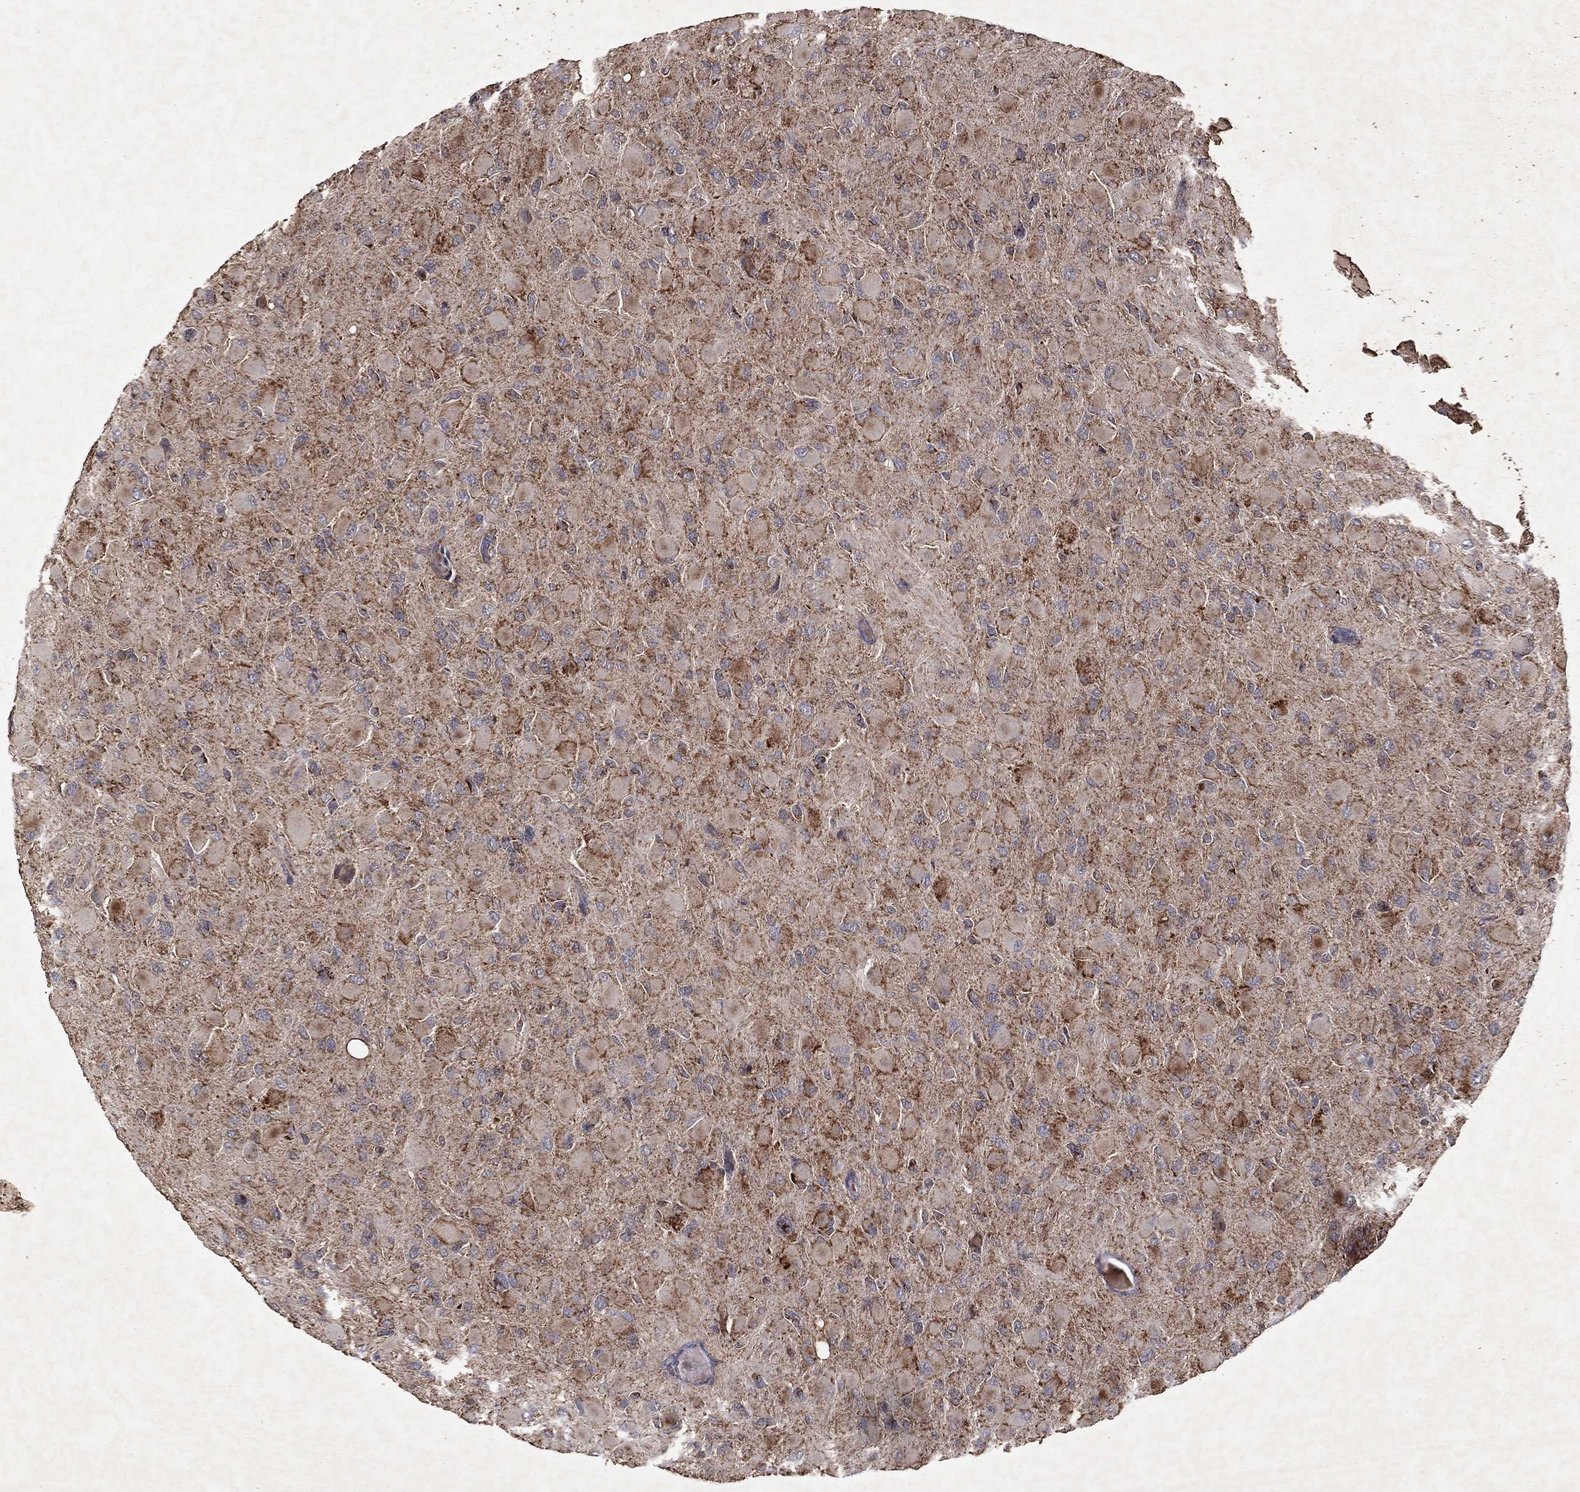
{"staining": {"intensity": "moderate", "quantity": "25%-75%", "location": "cytoplasmic/membranous"}, "tissue": "glioma", "cell_type": "Tumor cells", "image_type": "cancer", "snomed": [{"axis": "morphology", "description": "Glioma, malignant, High grade"}, {"axis": "topography", "description": "Cerebral cortex"}], "caption": "Protein staining of high-grade glioma (malignant) tissue displays moderate cytoplasmic/membranous expression in approximately 25%-75% of tumor cells.", "gene": "PYROXD2", "patient": {"sex": "female", "age": 36}}